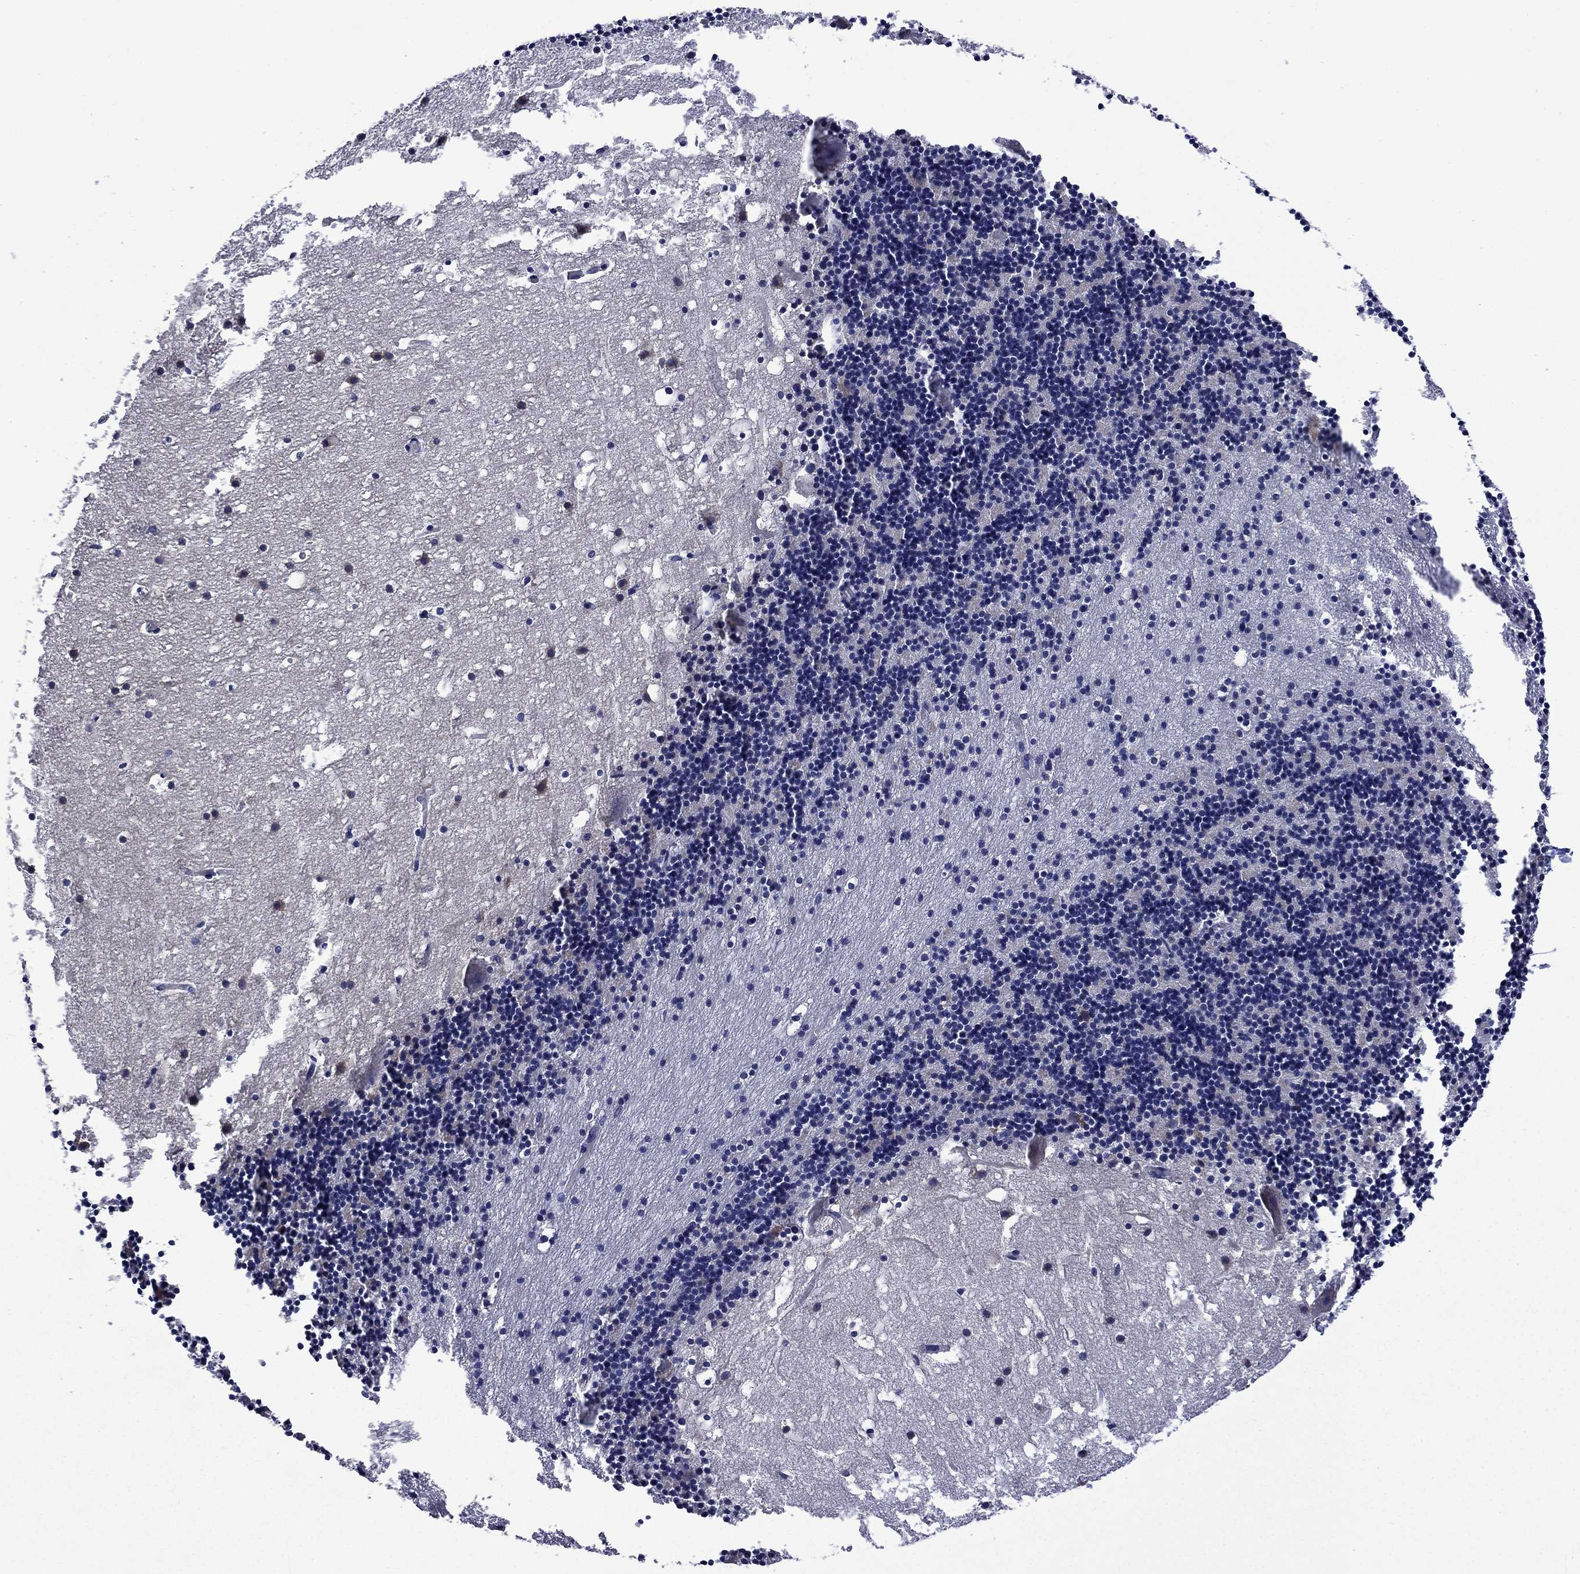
{"staining": {"intensity": "negative", "quantity": "none", "location": "none"}, "tissue": "cerebellum", "cell_type": "Cells in granular layer", "image_type": "normal", "snomed": [{"axis": "morphology", "description": "Normal tissue, NOS"}, {"axis": "topography", "description": "Cerebellum"}], "caption": "DAB (3,3'-diaminobenzidine) immunohistochemical staining of normal cerebellum exhibits no significant expression in cells in granular layer.", "gene": "FURIN", "patient": {"sex": "male", "age": 37}}